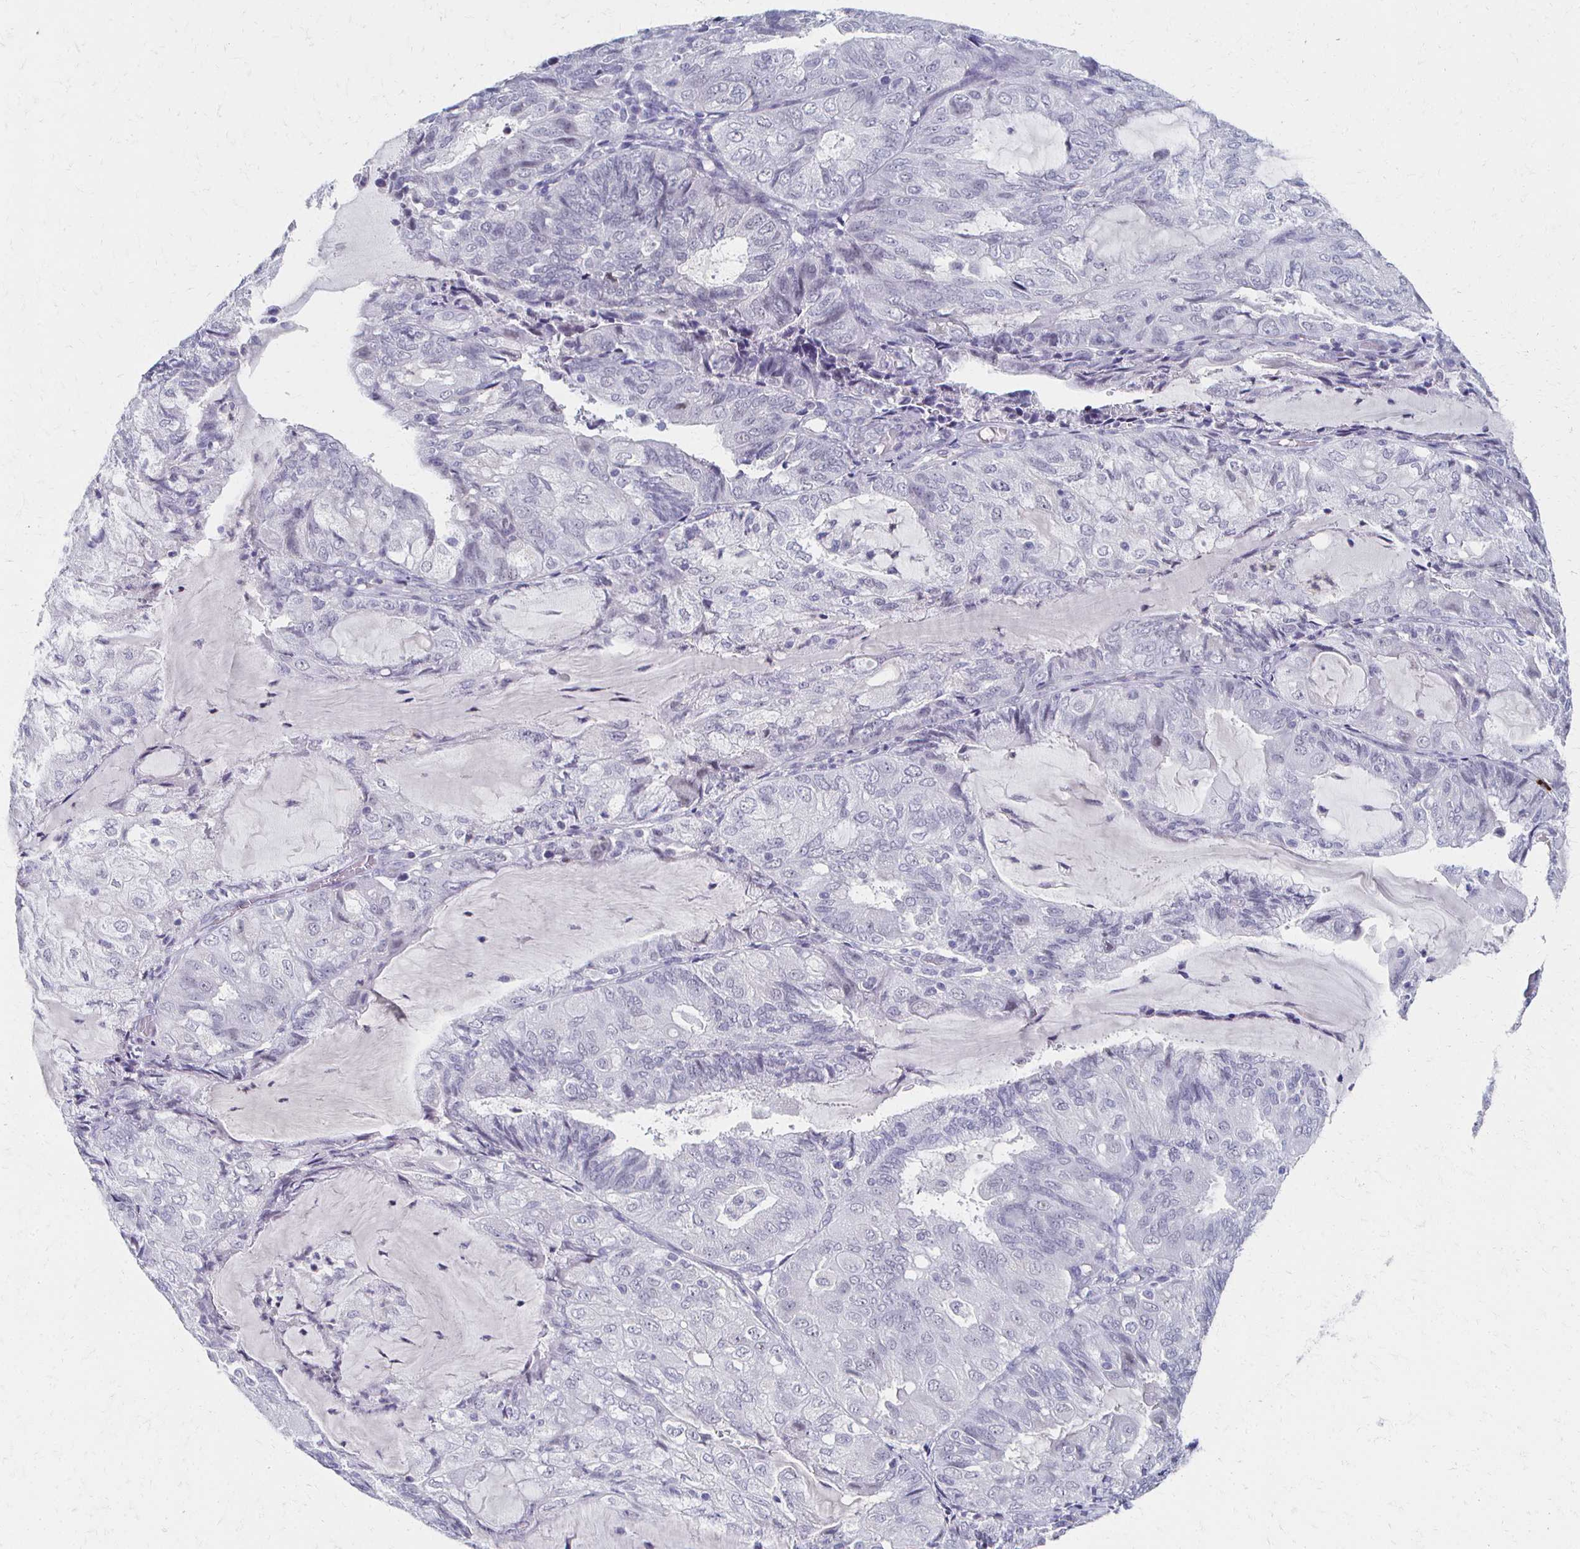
{"staining": {"intensity": "negative", "quantity": "none", "location": "none"}, "tissue": "endometrial cancer", "cell_type": "Tumor cells", "image_type": "cancer", "snomed": [{"axis": "morphology", "description": "Adenocarcinoma, NOS"}, {"axis": "topography", "description": "Endometrium"}], "caption": "An immunohistochemistry image of endometrial adenocarcinoma is shown. There is no staining in tumor cells of endometrial adenocarcinoma.", "gene": "CXCR2", "patient": {"sex": "female", "age": 81}}